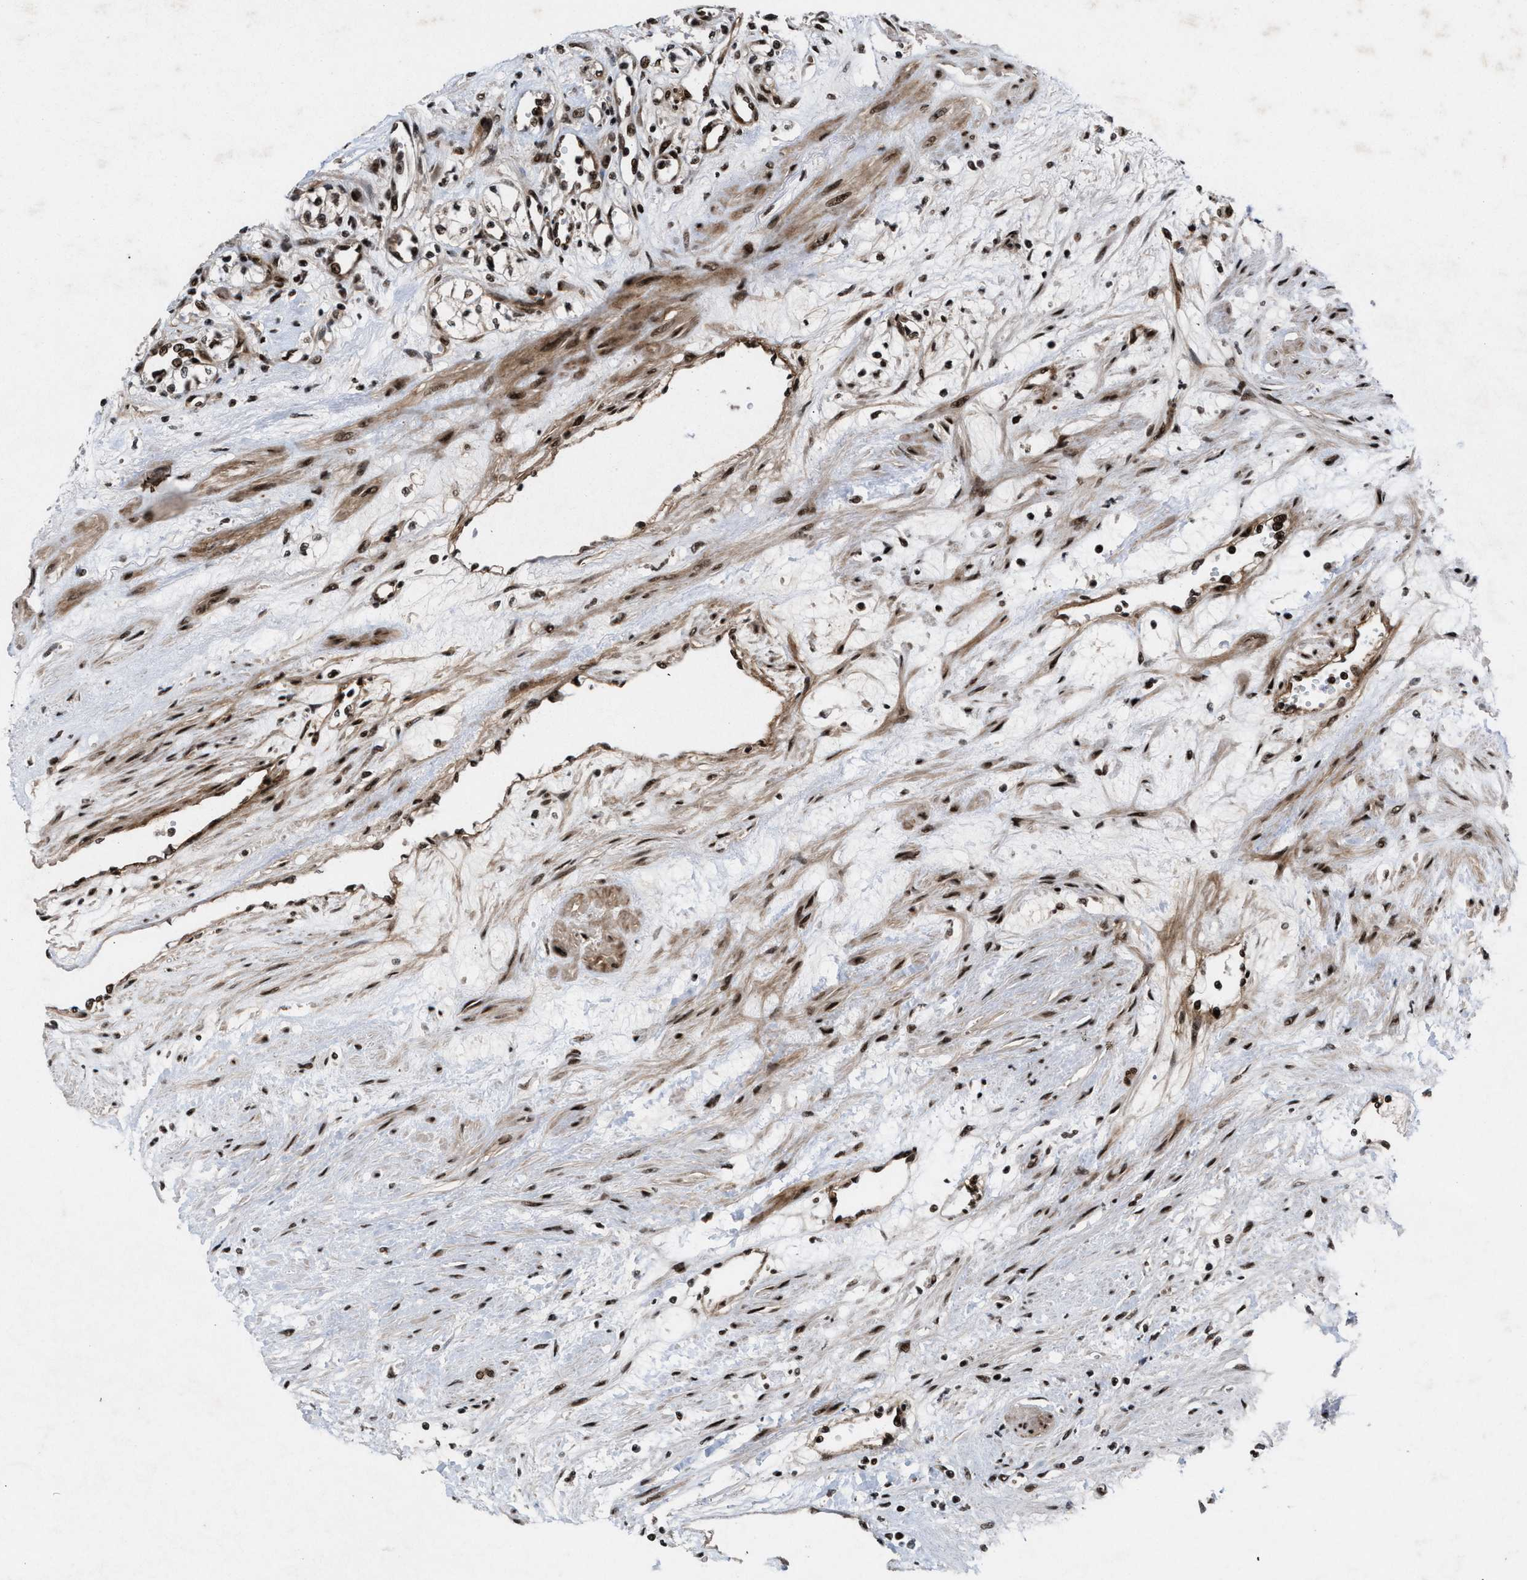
{"staining": {"intensity": "moderate", "quantity": ">75%", "location": "cytoplasmic/membranous,nuclear"}, "tissue": "renal cancer", "cell_type": "Tumor cells", "image_type": "cancer", "snomed": [{"axis": "morphology", "description": "Adenocarcinoma, NOS"}, {"axis": "topography", "description": "Kidney"}], "caption": "Moderate cytoplasmic/membranous and nuclear staining is seen in about >75% of tumor cells in adenocarcinoma (renal).", "gene": "WIZ", "patient": {"sex": "male", "age": 59}}